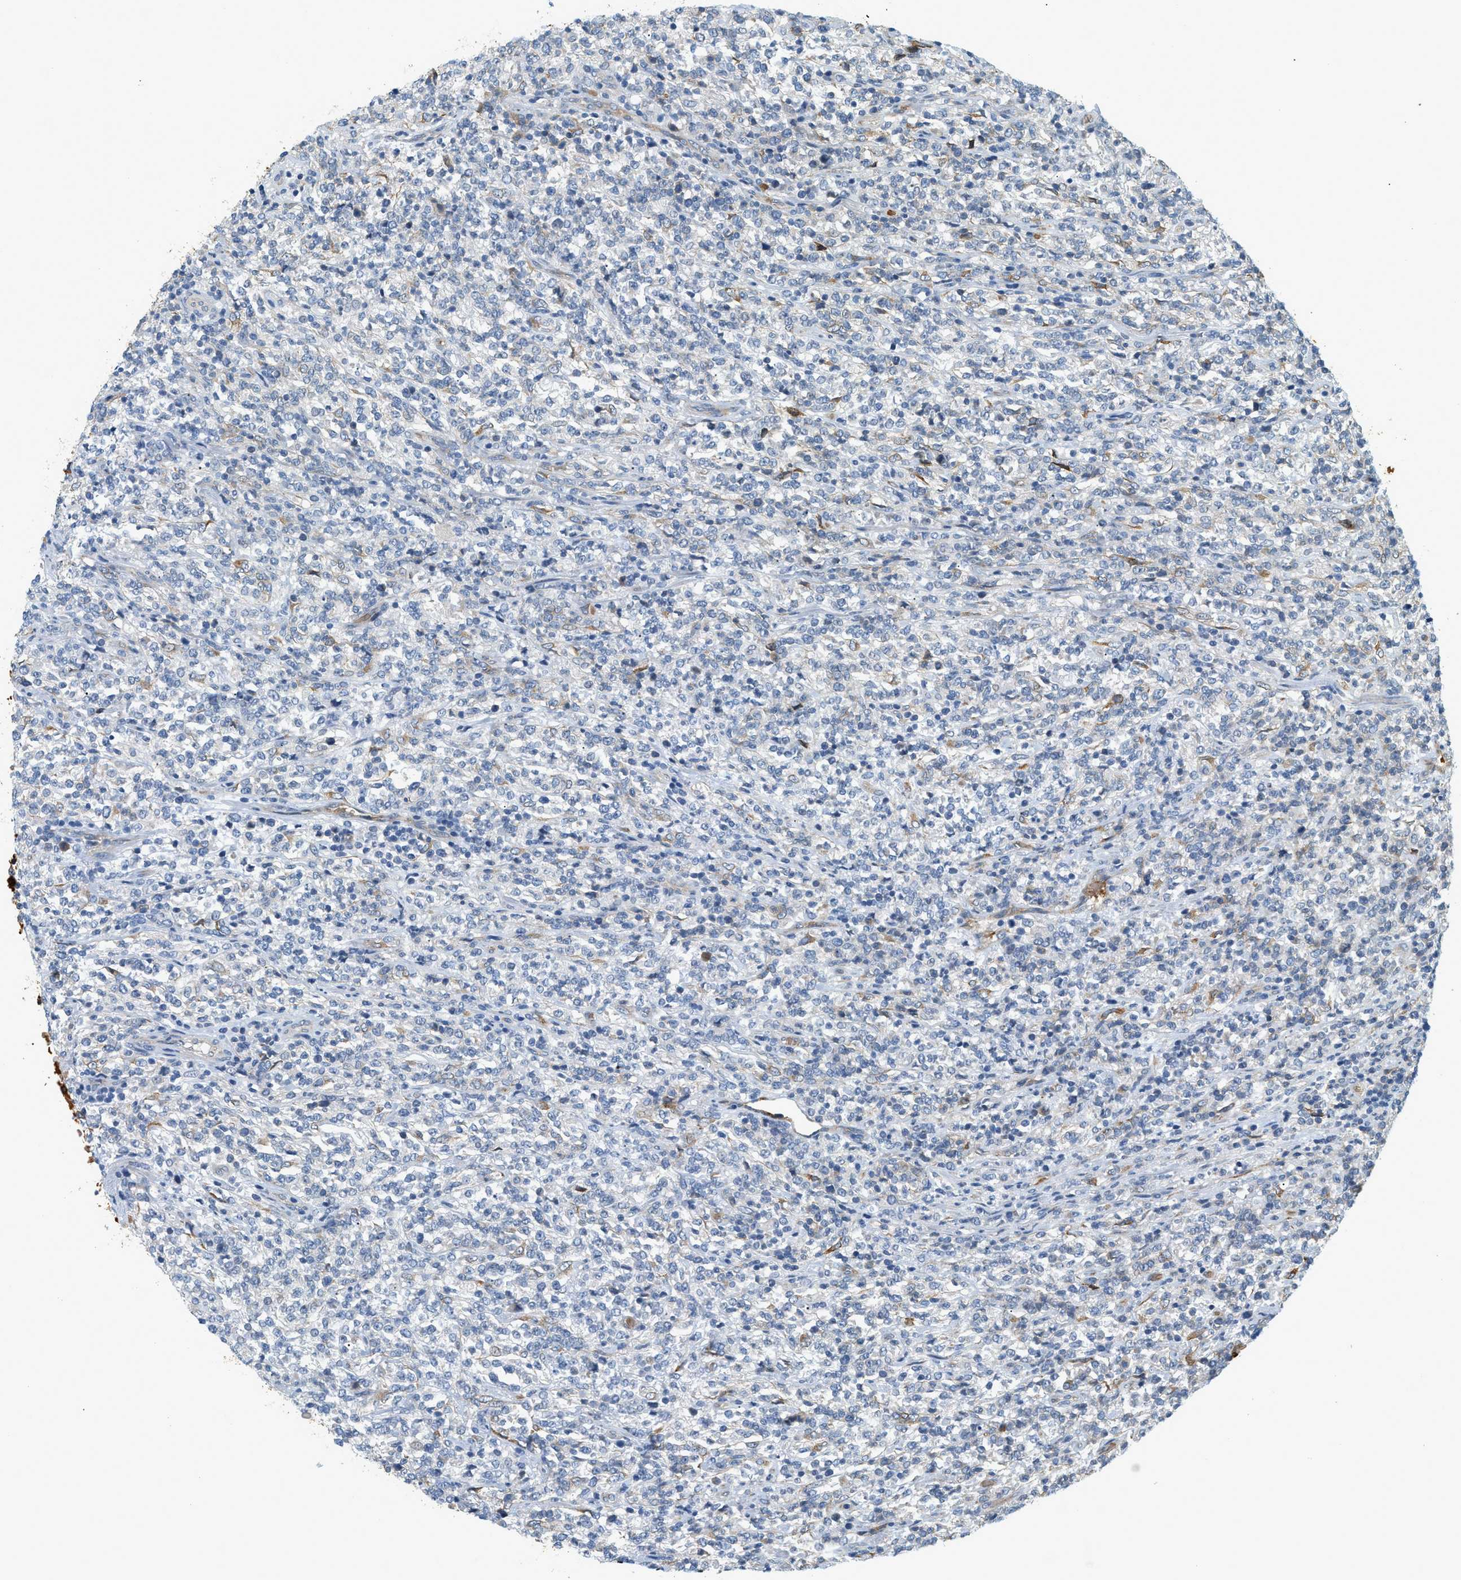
{"staining": {"intensity": "negative", "quantity": "none", "location": "none"}, "tissue": "lymphoma", "cell_type": "Tumor cells", "image_type": "cancer", "snomed": [{"axis": "morphology", "description": "Malignant lymphoma, non-Hodgkin's type, High grade"}, {"axis": "topography", "description": "Soft tissue"}], "caption": "Immunohistochemistry histopathology image of neoplastic tissue: human high-grade malignant lymphoma, non-Hodgkin's type stained with DAB exhibits no significant protein expression in tumor cells.", "gene": "CYTH2", "patient": {"sex": "male", "age": 18}}